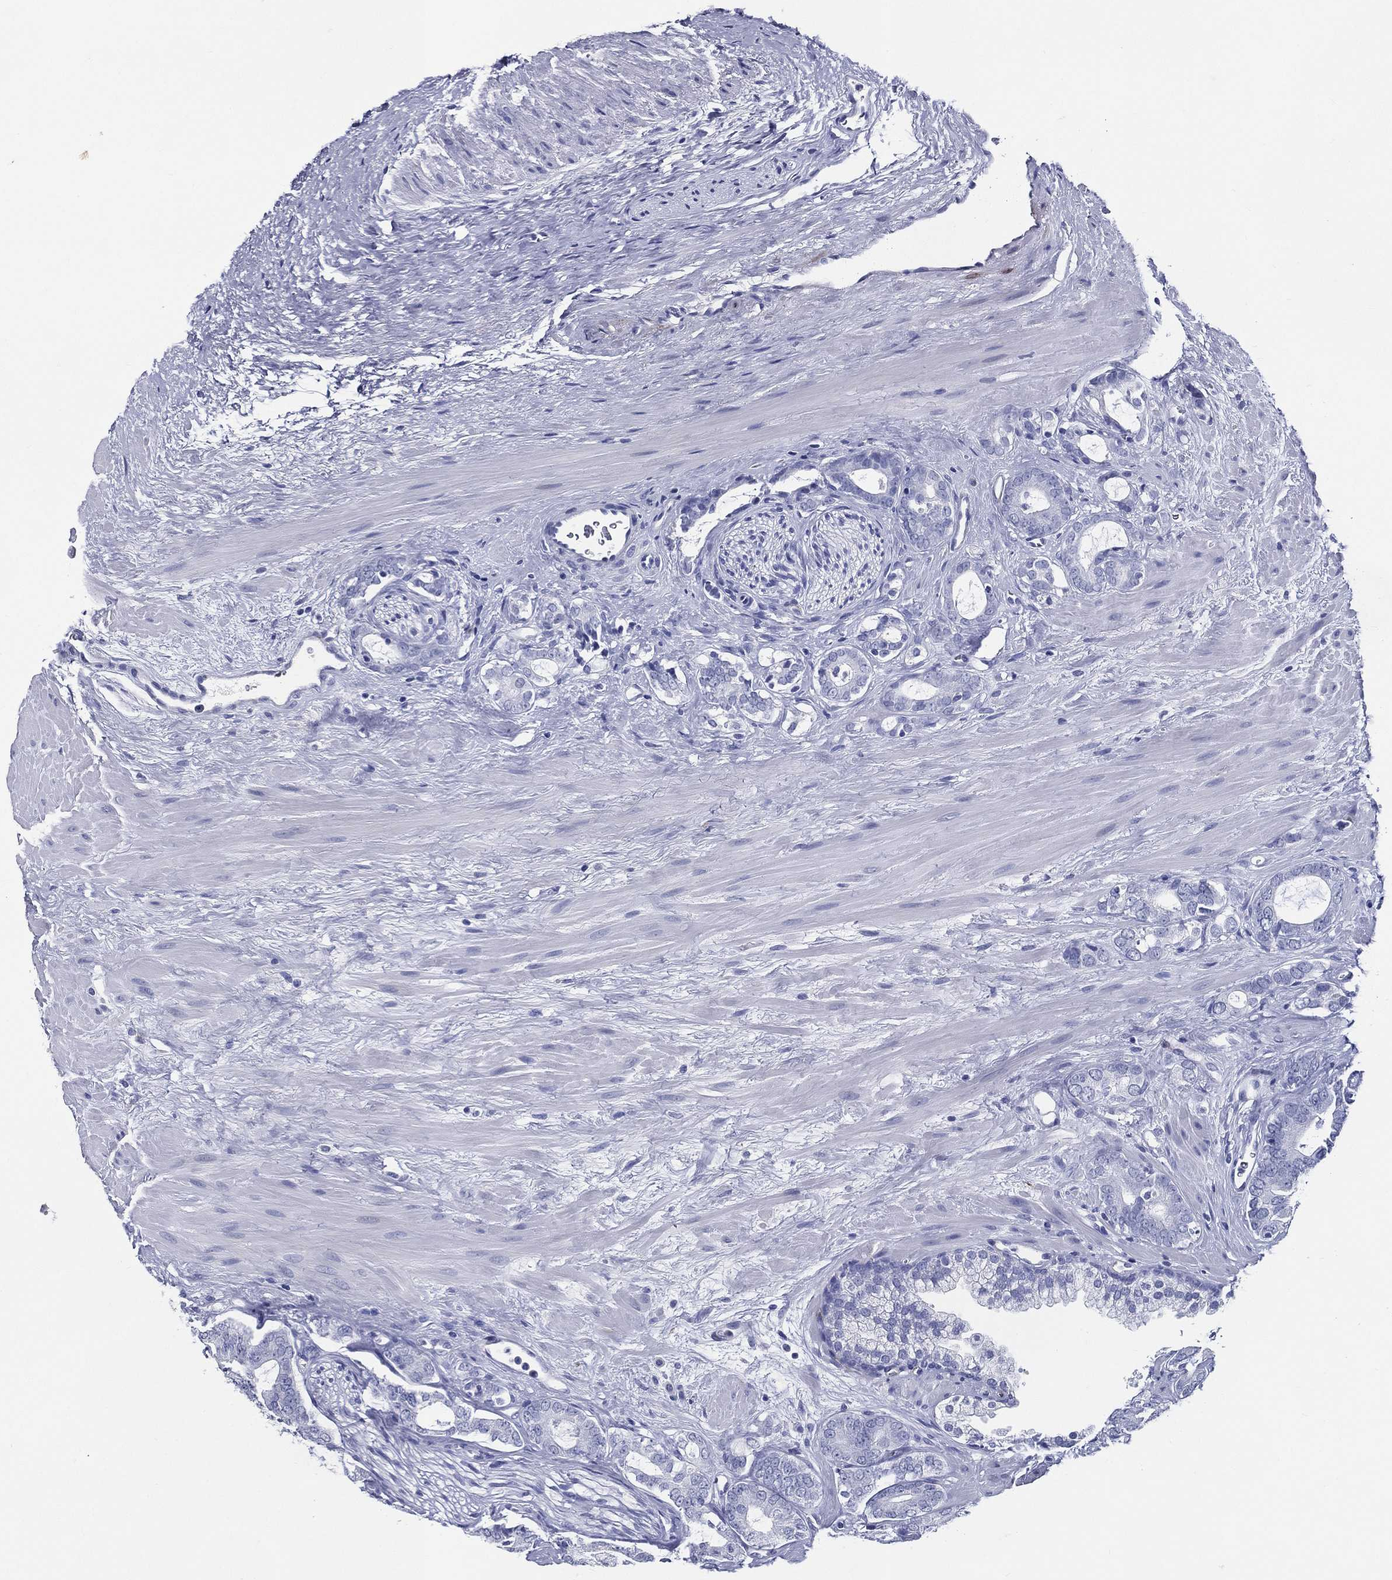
{"staining": {"intensity": "negative", "quantity": "none", "location": "none"}, "tissue": "prostate cancer", "cell_type": "Tumor cells", "image_type": "cancer", "snomed": [{"axis": "morphology", "description": "Adenocarcinoma, NOS"}, {"axis": "topography", "description": "Prostate"}], "caption": "A histopathology image of human prostate cancer (adenocarcinoma) is negative for staining in tumor cells.", "gene": "ACE2", "patient": {"sex": "male", "age": 55}}